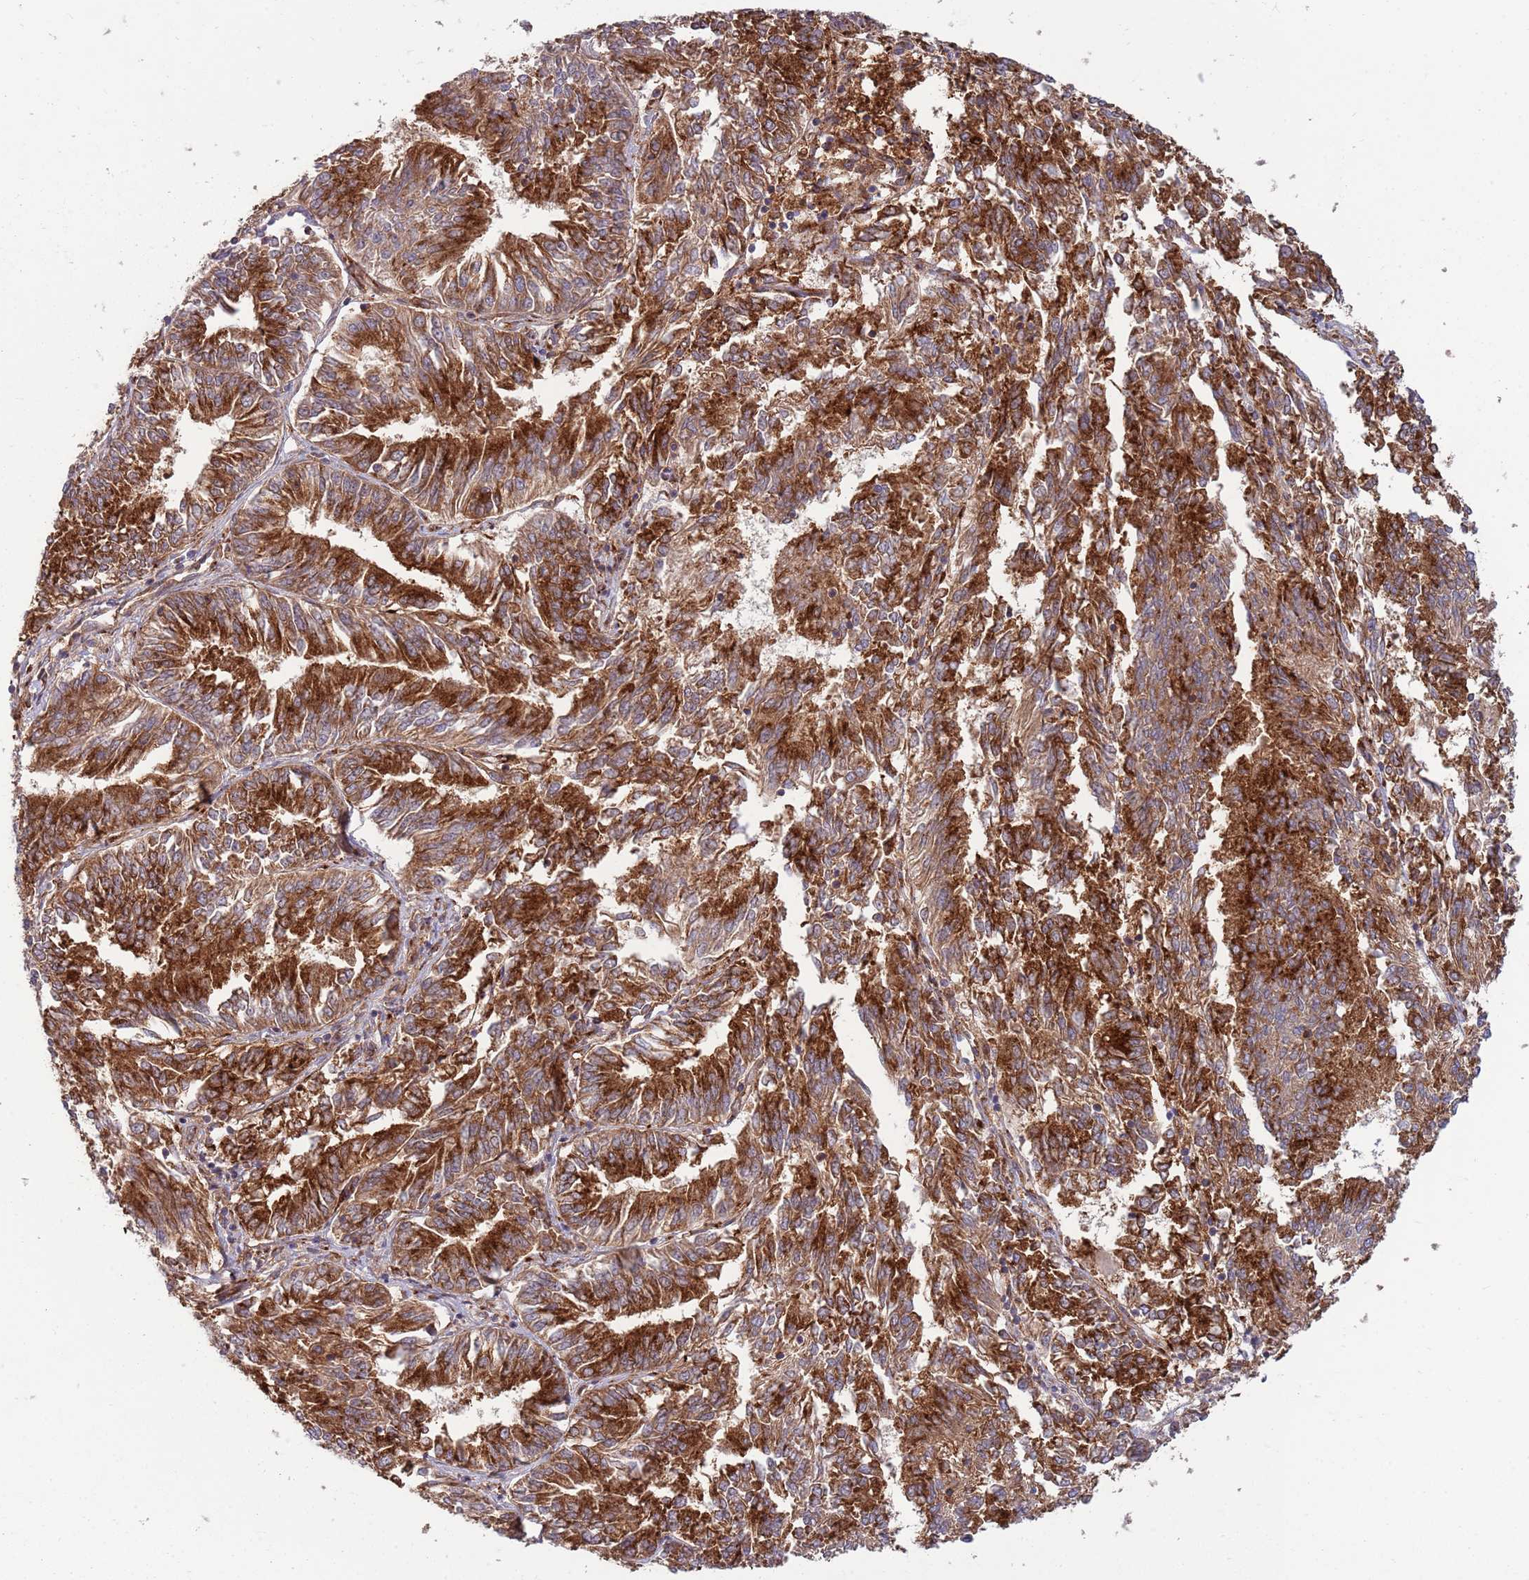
{"staining": {"intensity": "strong", "quantity": ">75%", "location": "cytoplasmic/membranous"}, "tissue": "endometrial cancer", "cell_type": "Tumor cells", "image_type": "cancer", "snomed": [{"axis": "morphology", "description": "Adenocarcinoma, NOS"}, {"axis": "topography", "description": "Endometrium"}], "caption": "Endometrial cancer stained with a protein marker displays strong staining in tumor cells.", "gene": "BTBD7", "patient": {"sex": "female", "age": 58}}